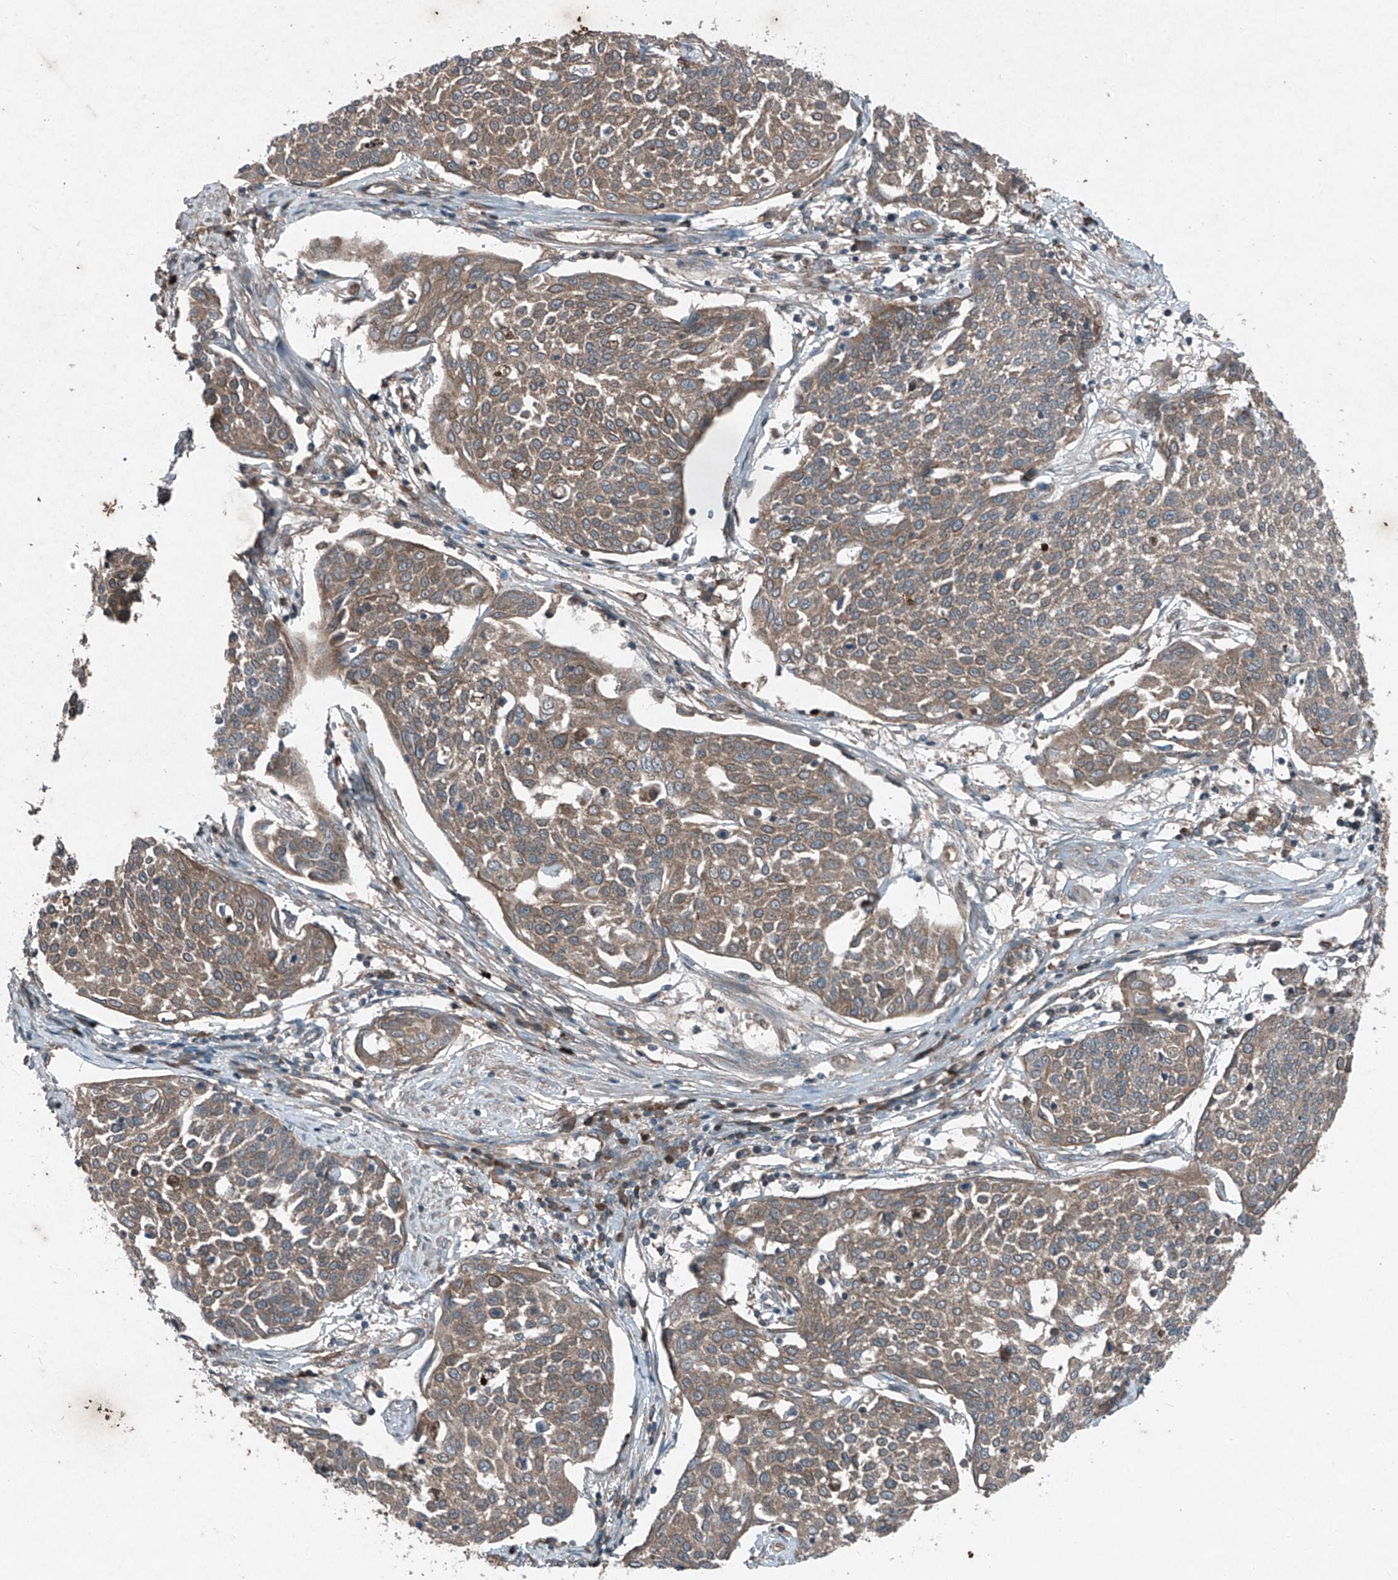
{"staining": {"intensity": "moderate", "quantity": ">75%", "location": "cytoplasmic/membranous"}, "tissue": "cervical cancer", "cell_type": "Tumor cells", "image_type": "cancer", "snomed": [{"axis": "morphology", "description": "Squamous cell carcinoma, NOS"}, {"axis": "topography", "description": "Cervix"}], "caption": "Immunohistochemistry (IHC) (DAB (3,3'-diaminobenzidine)) staining of human cervical squamous cell carcinoma reveals moderate cytoplasmic/membranous protein positivity in approximately >75% of tumor cells.", "gene": "FOXRED2", "patient": {"sex": "female", "age": 34}}